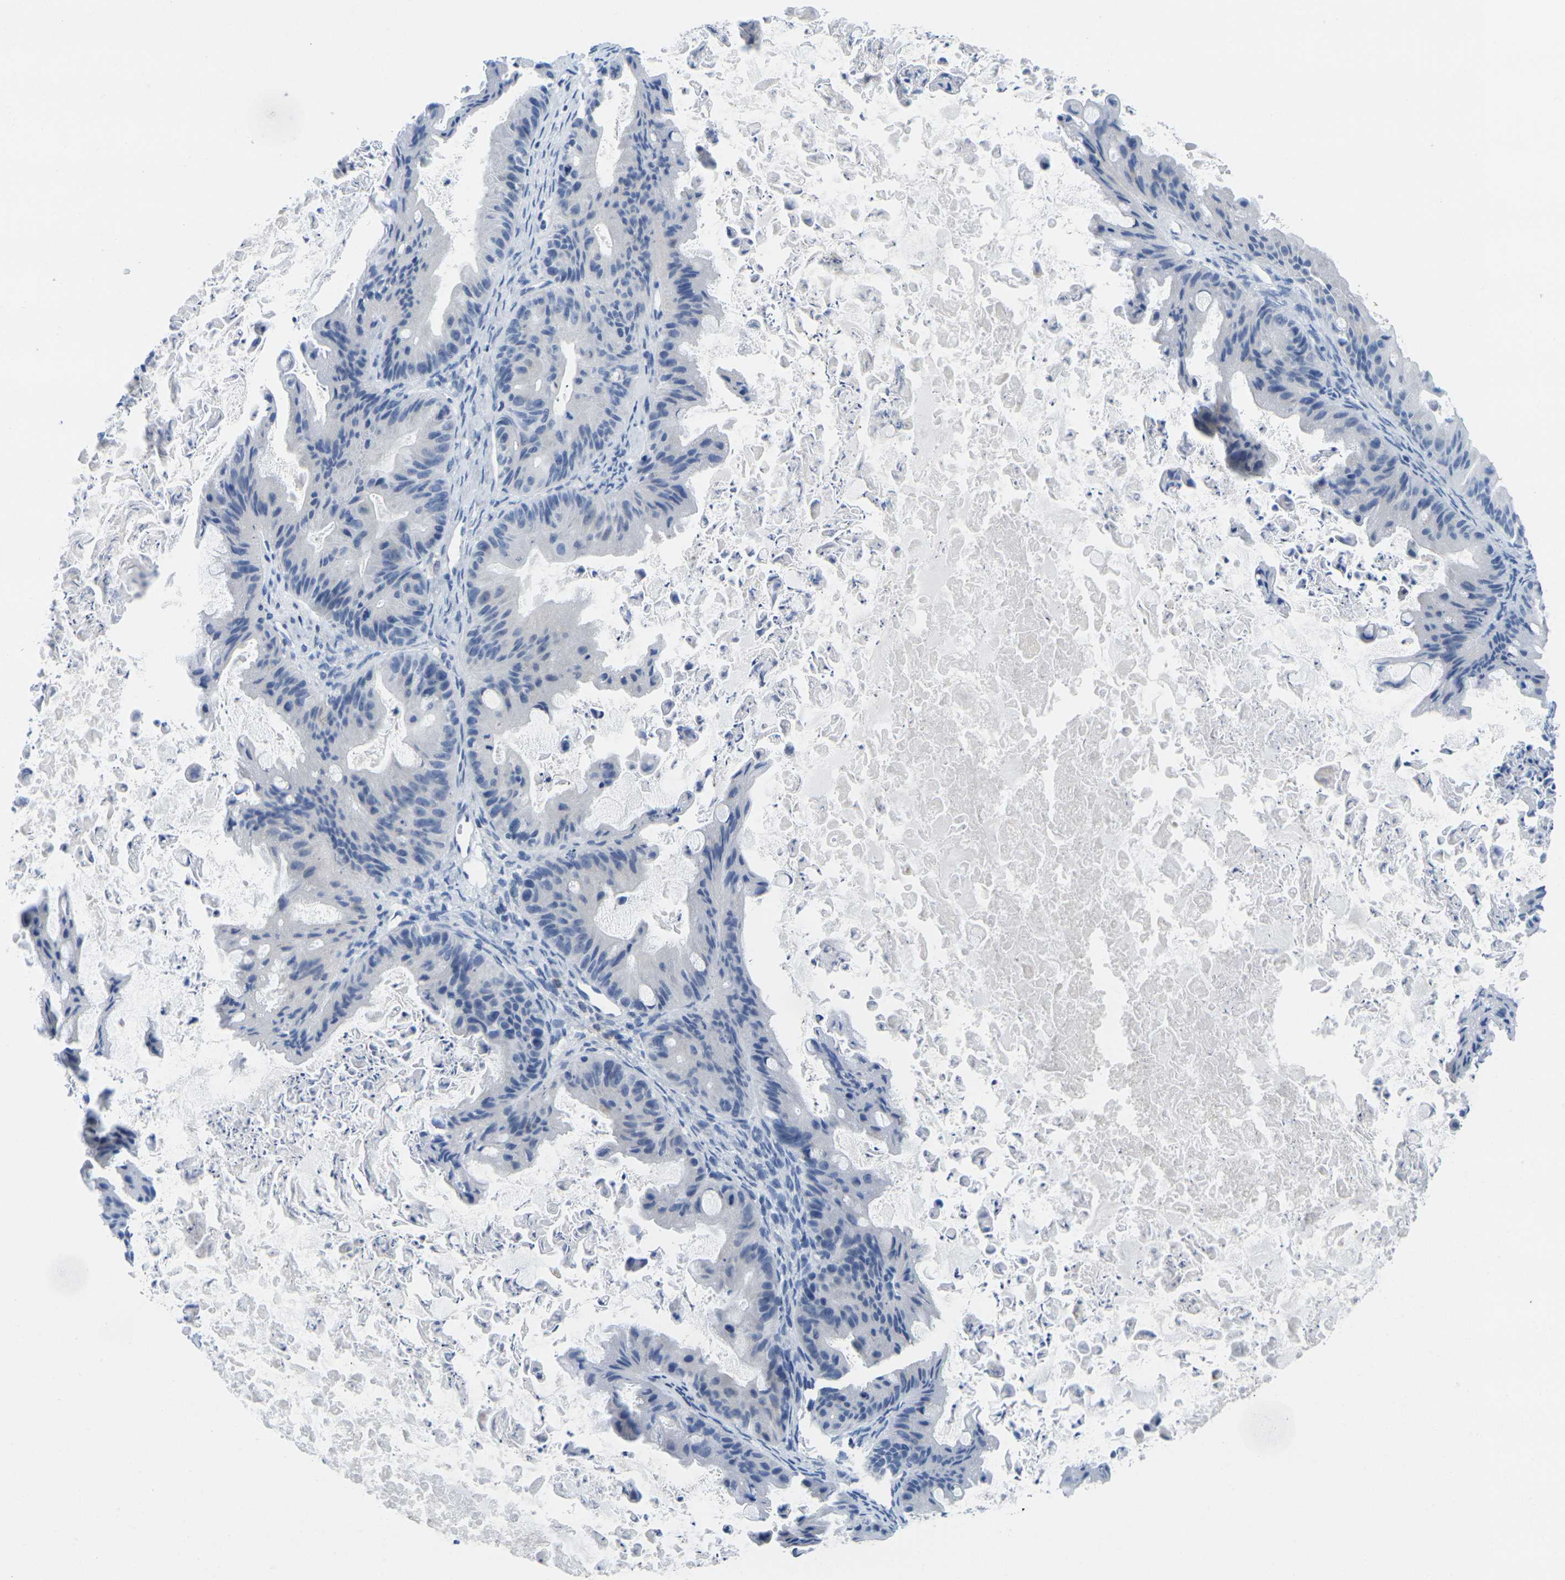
{"staining": {"intensity": "negative", "quantity": "none", "location": "none"}, "tissue": "ovarian cancer", "cell_type": "Tumor cells", "image_type": "cancer", "snomed": [{"axis": "morphology", "description": "Cystadenocarcinoma, mucinous, NOS"}, {"axis": "topography", "description": "Ovary"}], "caption": "There is no significant positivity in tumor cells of ovarian cancer.", "gene": "FAM3D", "patient": {"sex": "female", "age": 37}}